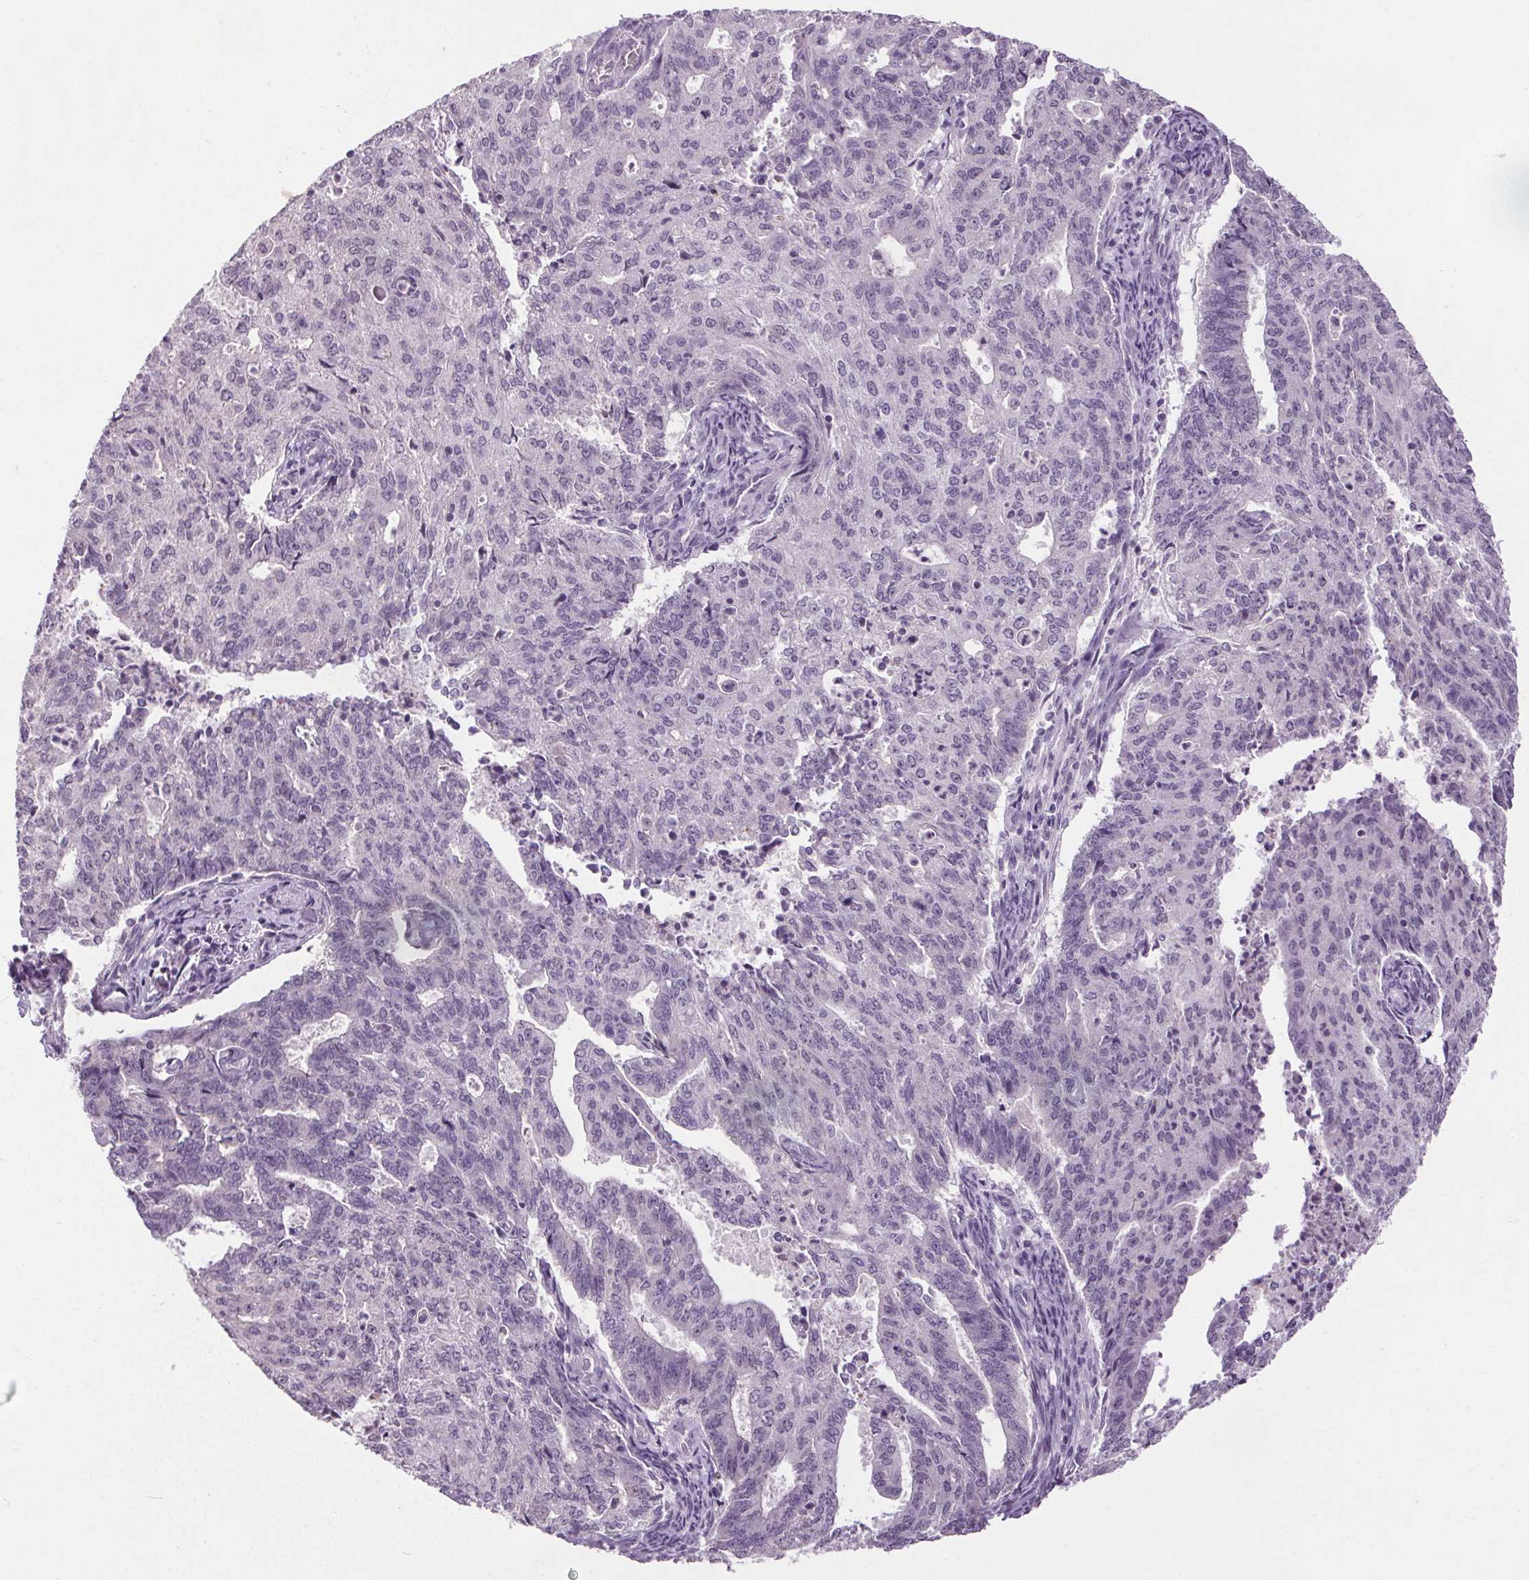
{"staining": {"intensity": "negative", "quantity": "none", "location": "none"}, "tissue": "endometrial cancer", "cell_type": "Tumor cells", "image_type": "cancer", "snomed": [{"axis": "morphology", "description": "Adenocarcinoma, NOS"}, {"axis": "topography", "description": "Endometrium"}], "caption": "Immunohistochemistry of endometrial adenocarcinoma demonstrates no positivity in tumor cells.", "gene": "SLC2A9", "patient": {"sex": "female", "age": 82}}